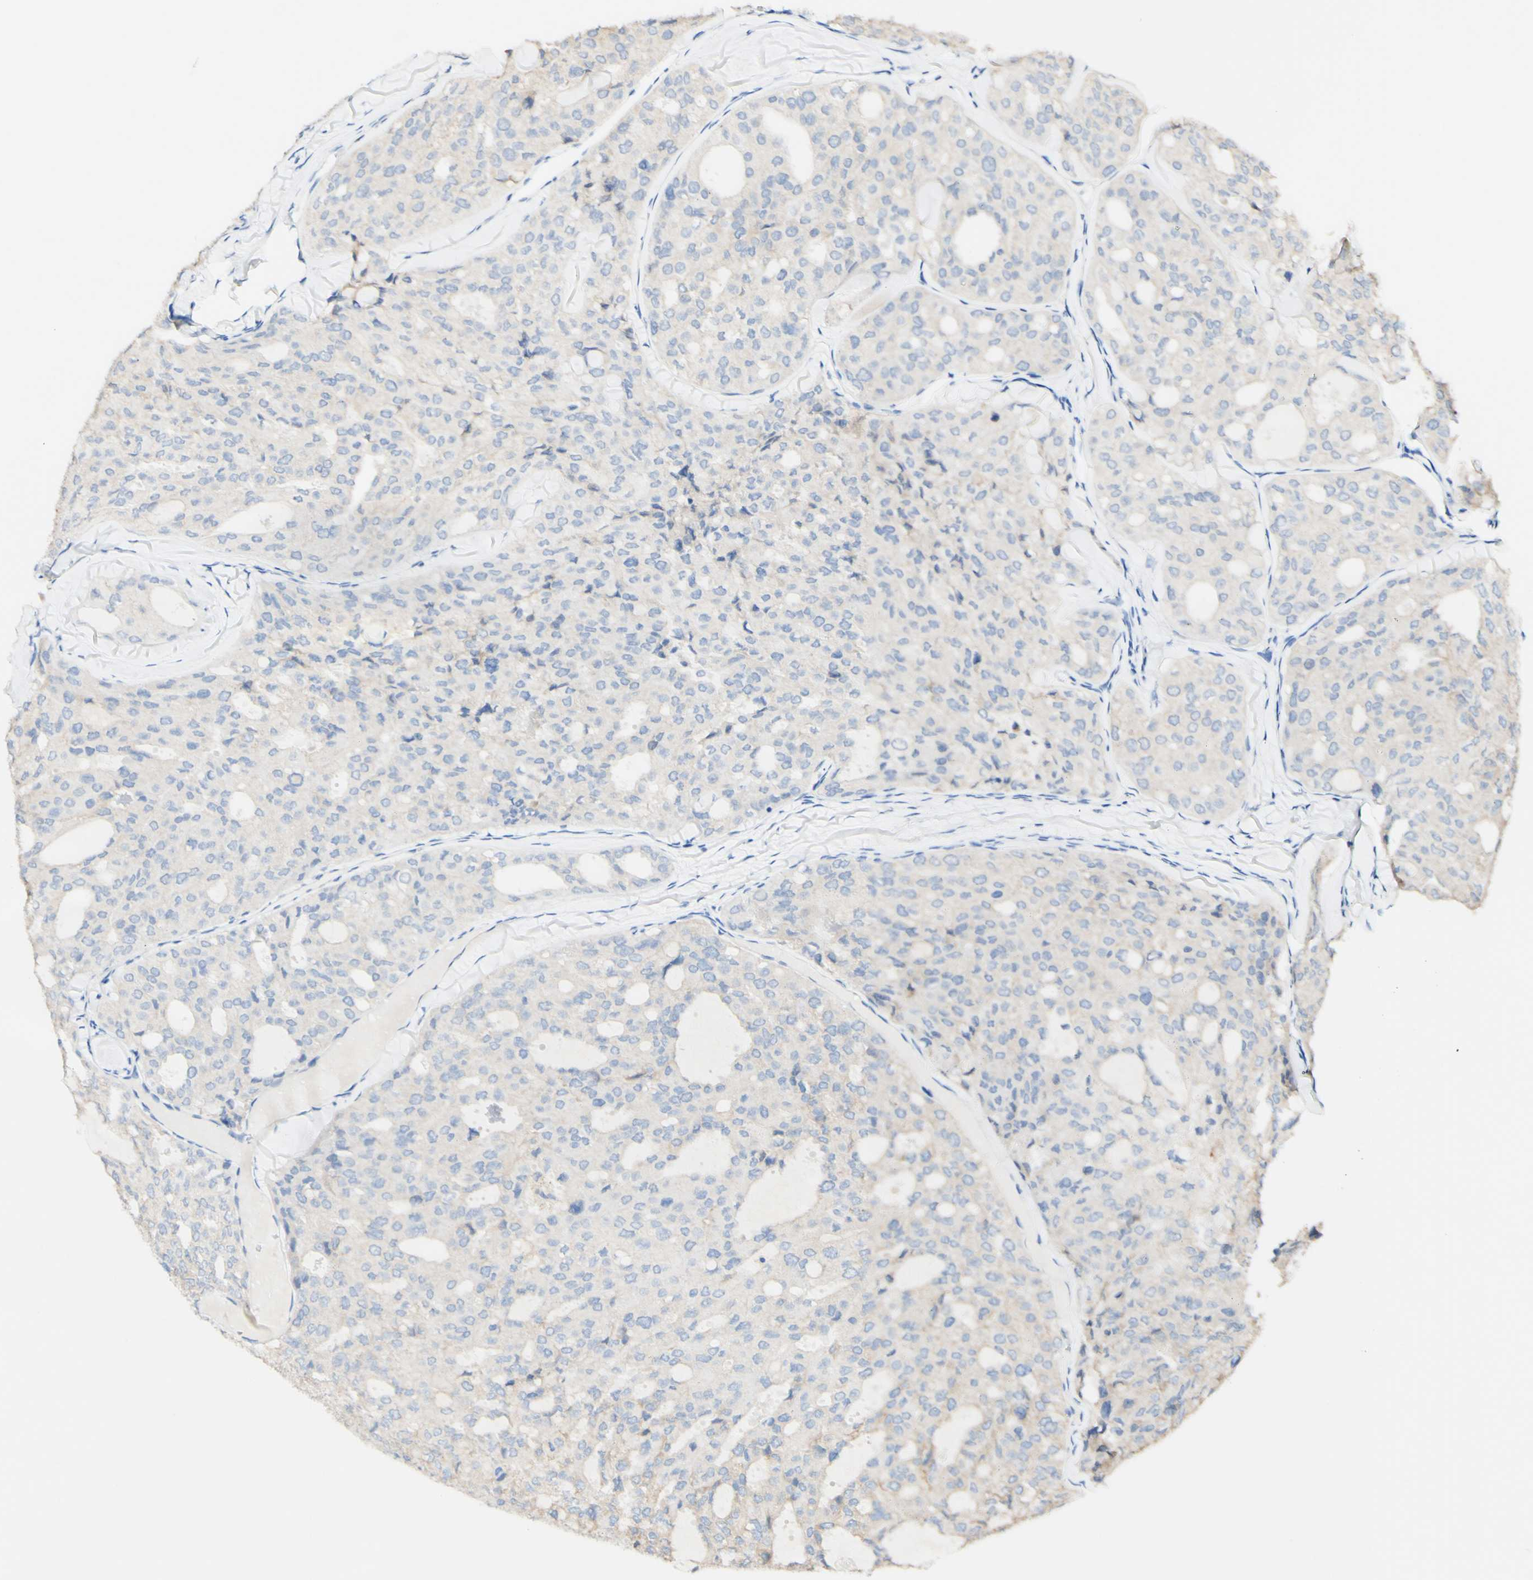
{"staining": {"intensity": "negative", "quantity": "none", "location": "none"}, "tissue": "thyroid cancer", "cell_type": "Tumor cells", "image_type": "cancer", "snomed": [{"axis": "morphology", "description": "Follicular adenoma carcinoma, NOS"}, {"axis": "topography", "description": "Thyroid gland"}], "caption": "Immunohistochemical staining of thyroid follicular adenoma carcinoma demonstrates no significant positivity in tumor cells.", "gene": "FGF4", "patient": {"sex": "male", "age": 75}}